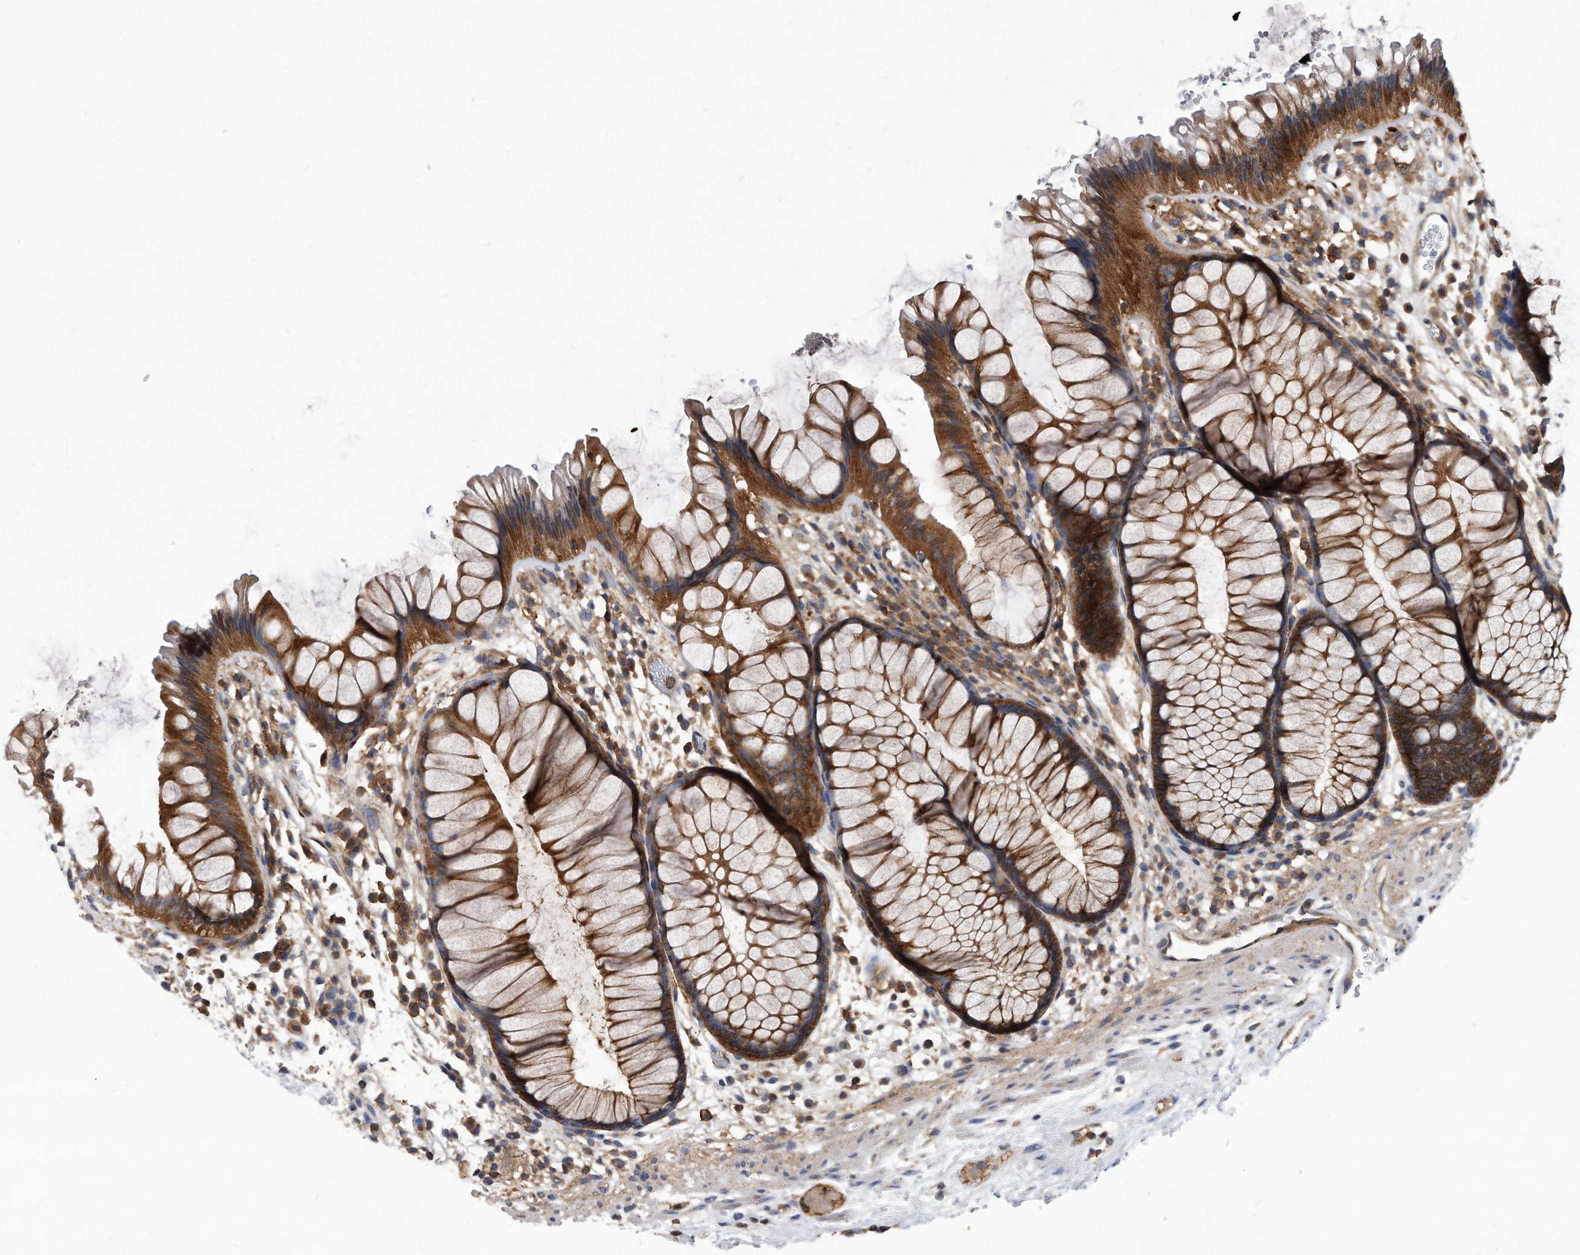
{"staining": {"intensity": "strong", "quantity": ">75%", "location": "cytoplasmic/membranous"}, "tissue": "rectum", "cell_type": "Glandular cells", "image_type": "normal", "snomed": [{"axis": "morphology", "description": "Normal tissue, NOS"}, {"axis": "topography", "description": "Rectum"}], "caption": "DAB immunohistochemical staining of benign human rectum shows strong cytoplasmic/membranous protein staining in about >75% of glandular cells.", "gene": "ATG5", "patient": {"sex": "male", "age": 51}}